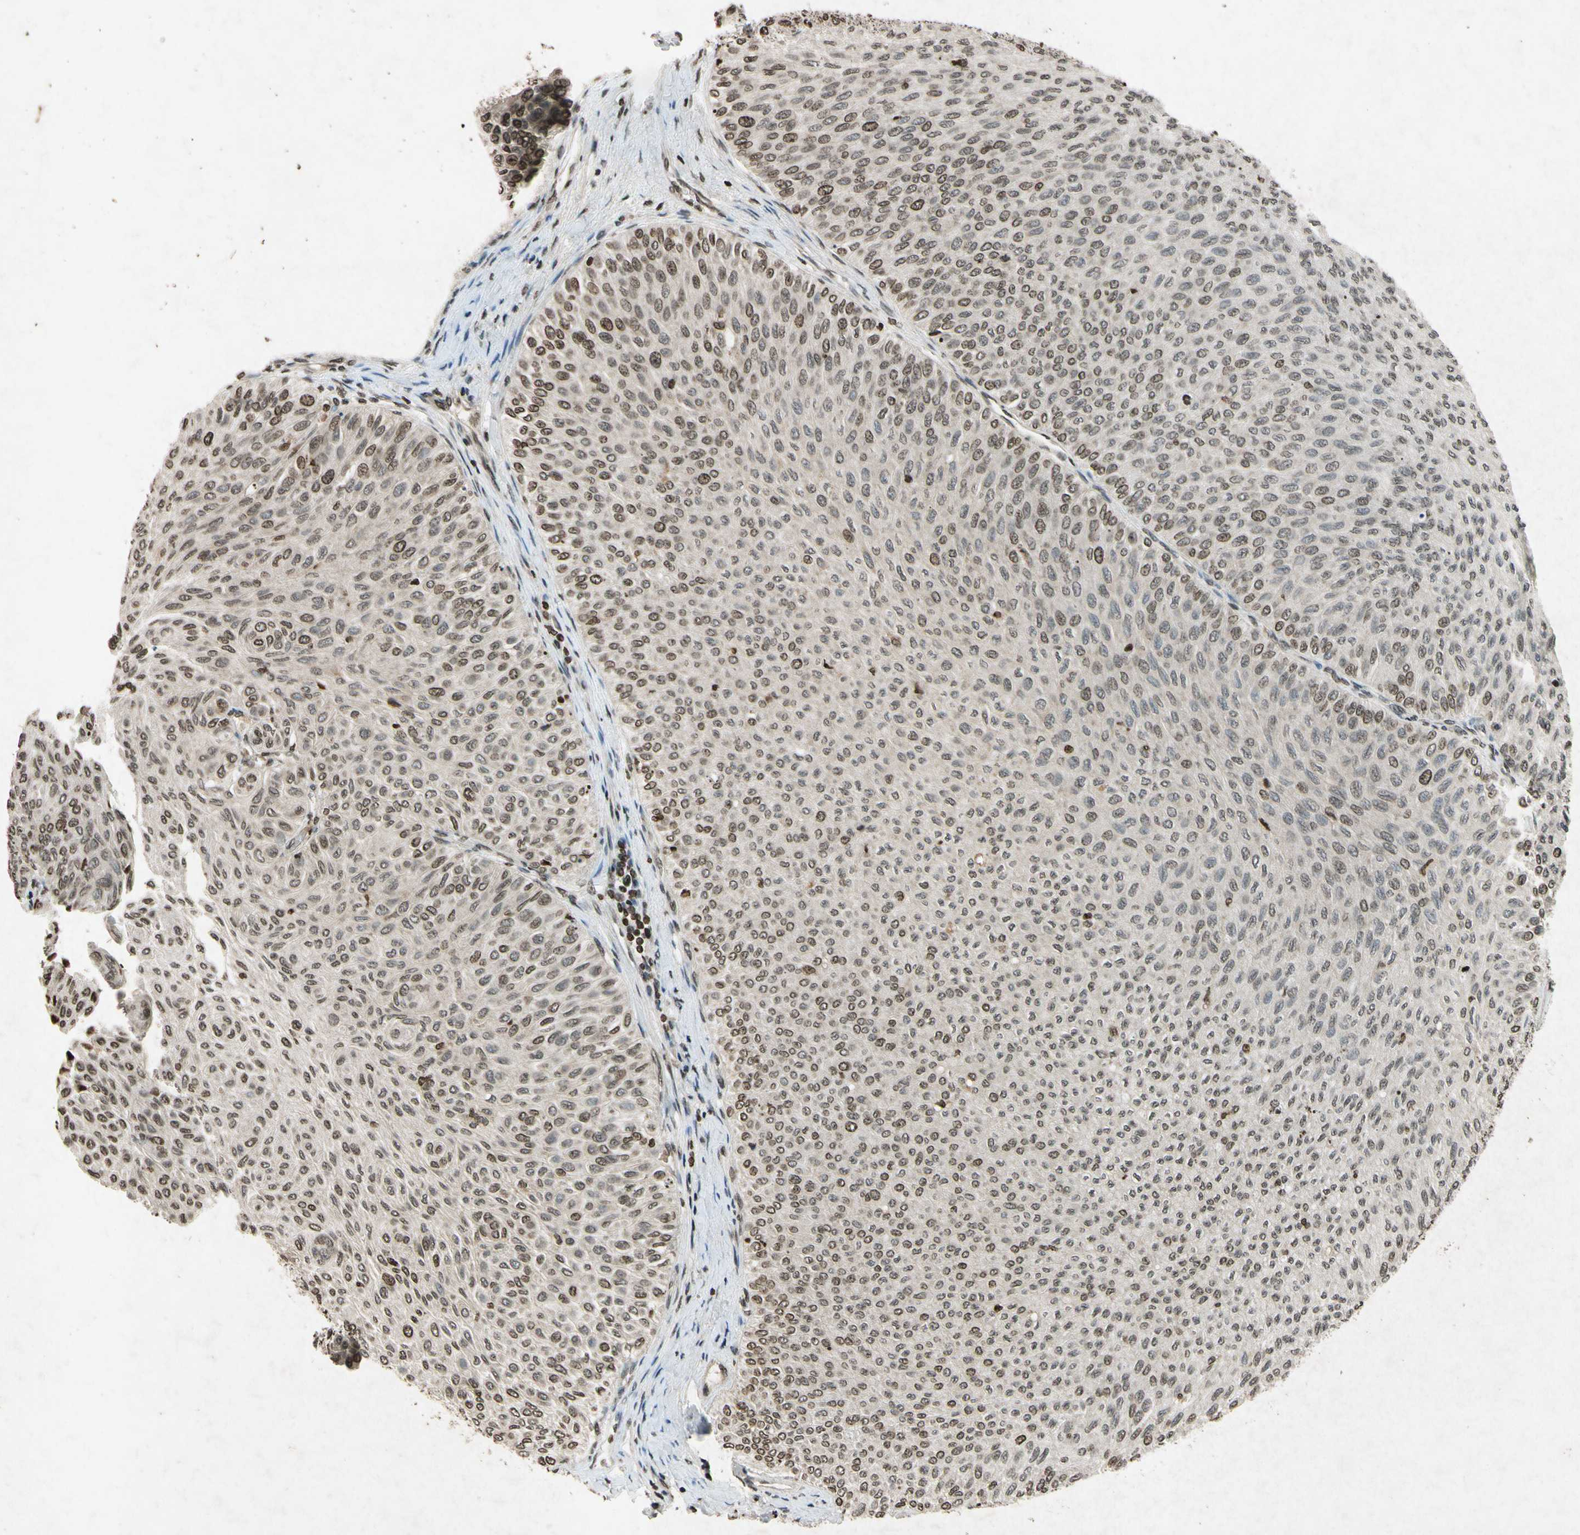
{"staining": {"intensity": "weak", "quantity": ">75%", "location": "nuclear"}, "tissue": "urothelial cancer", "cell_type": "Tumor cells", "image_type": "cancer", "snomed": [{"axis": "morphology", "description": "Urothelial carcinoma, Low grade"}, {"axis": "topography", "description": "Urinary bladder"}], "caption": "Immunohistochemistry micrograph of neoplastic tissue: low-grade urothelial carcinoma stained using IHC demonstrates low levels of weak protein expression localized specifically in the nuclear of tumor cells, appearing as a nuclear brown color.", "gene": "HOXB3", "patient": {"sex": "male", "age": 78}}